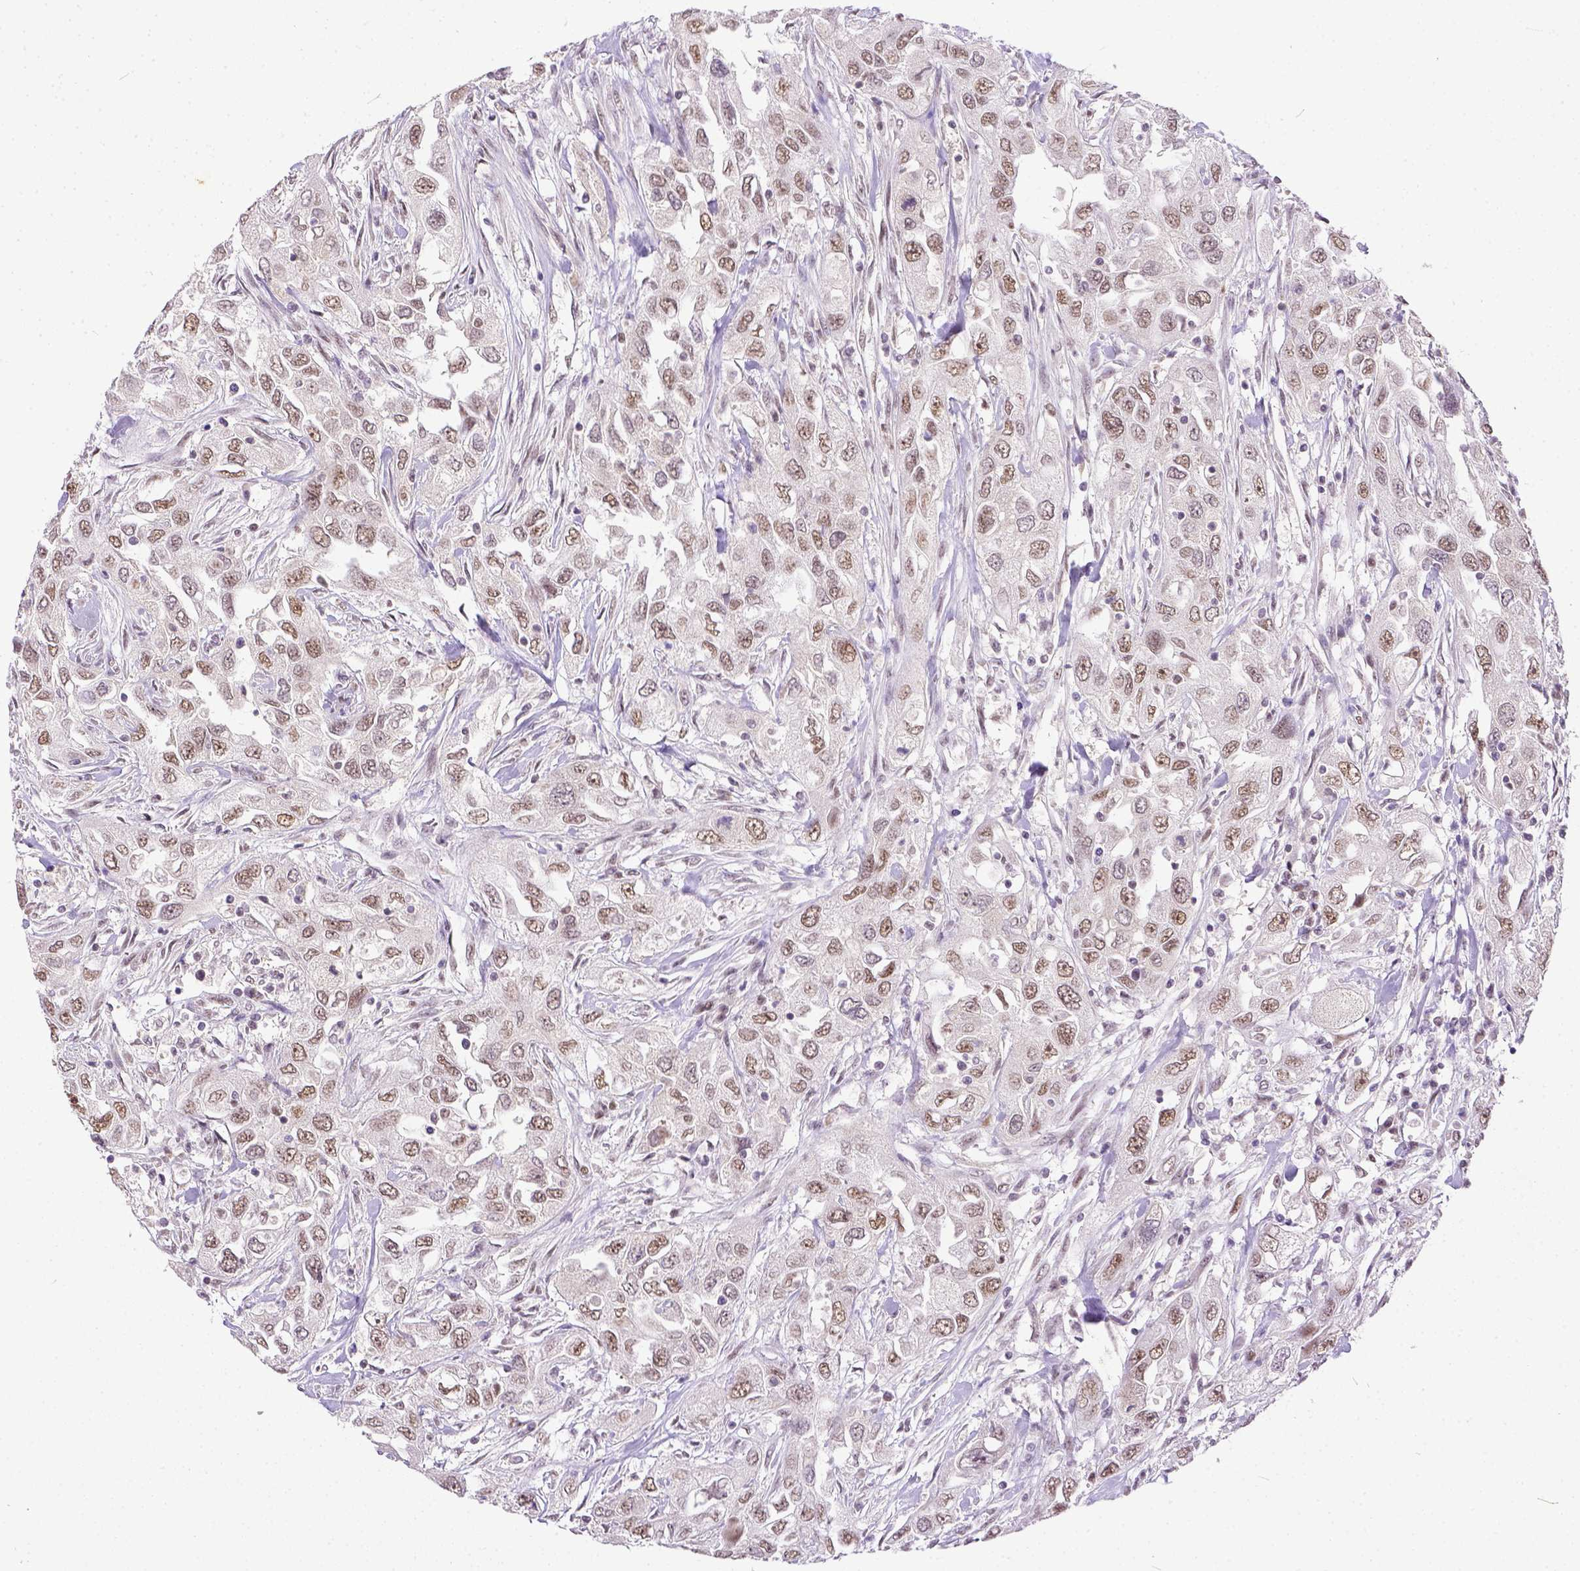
{"staining": {"intensity": "weak", "quantity": ">75%", "location": "nuclear"}, "tissue": "urothelial cancer", "cell_type": "Tumor cells", "image_type": "cancer", "snomed": [{"axis": "morphology", "description": "Urothelial carcinoma, High grade"}, {"axis": "topography", "description": "Urinary bladder"}], "caption": "A low amount of weak nuclear positivity is identified in about >75% of tumor cells in urothelial carcinoma (high-grade) tissue. (DAB IHC with brightfield microscopy, high magnification).", "gene": "ERCC1", "patient": {"sex": "male", "age": 76}}